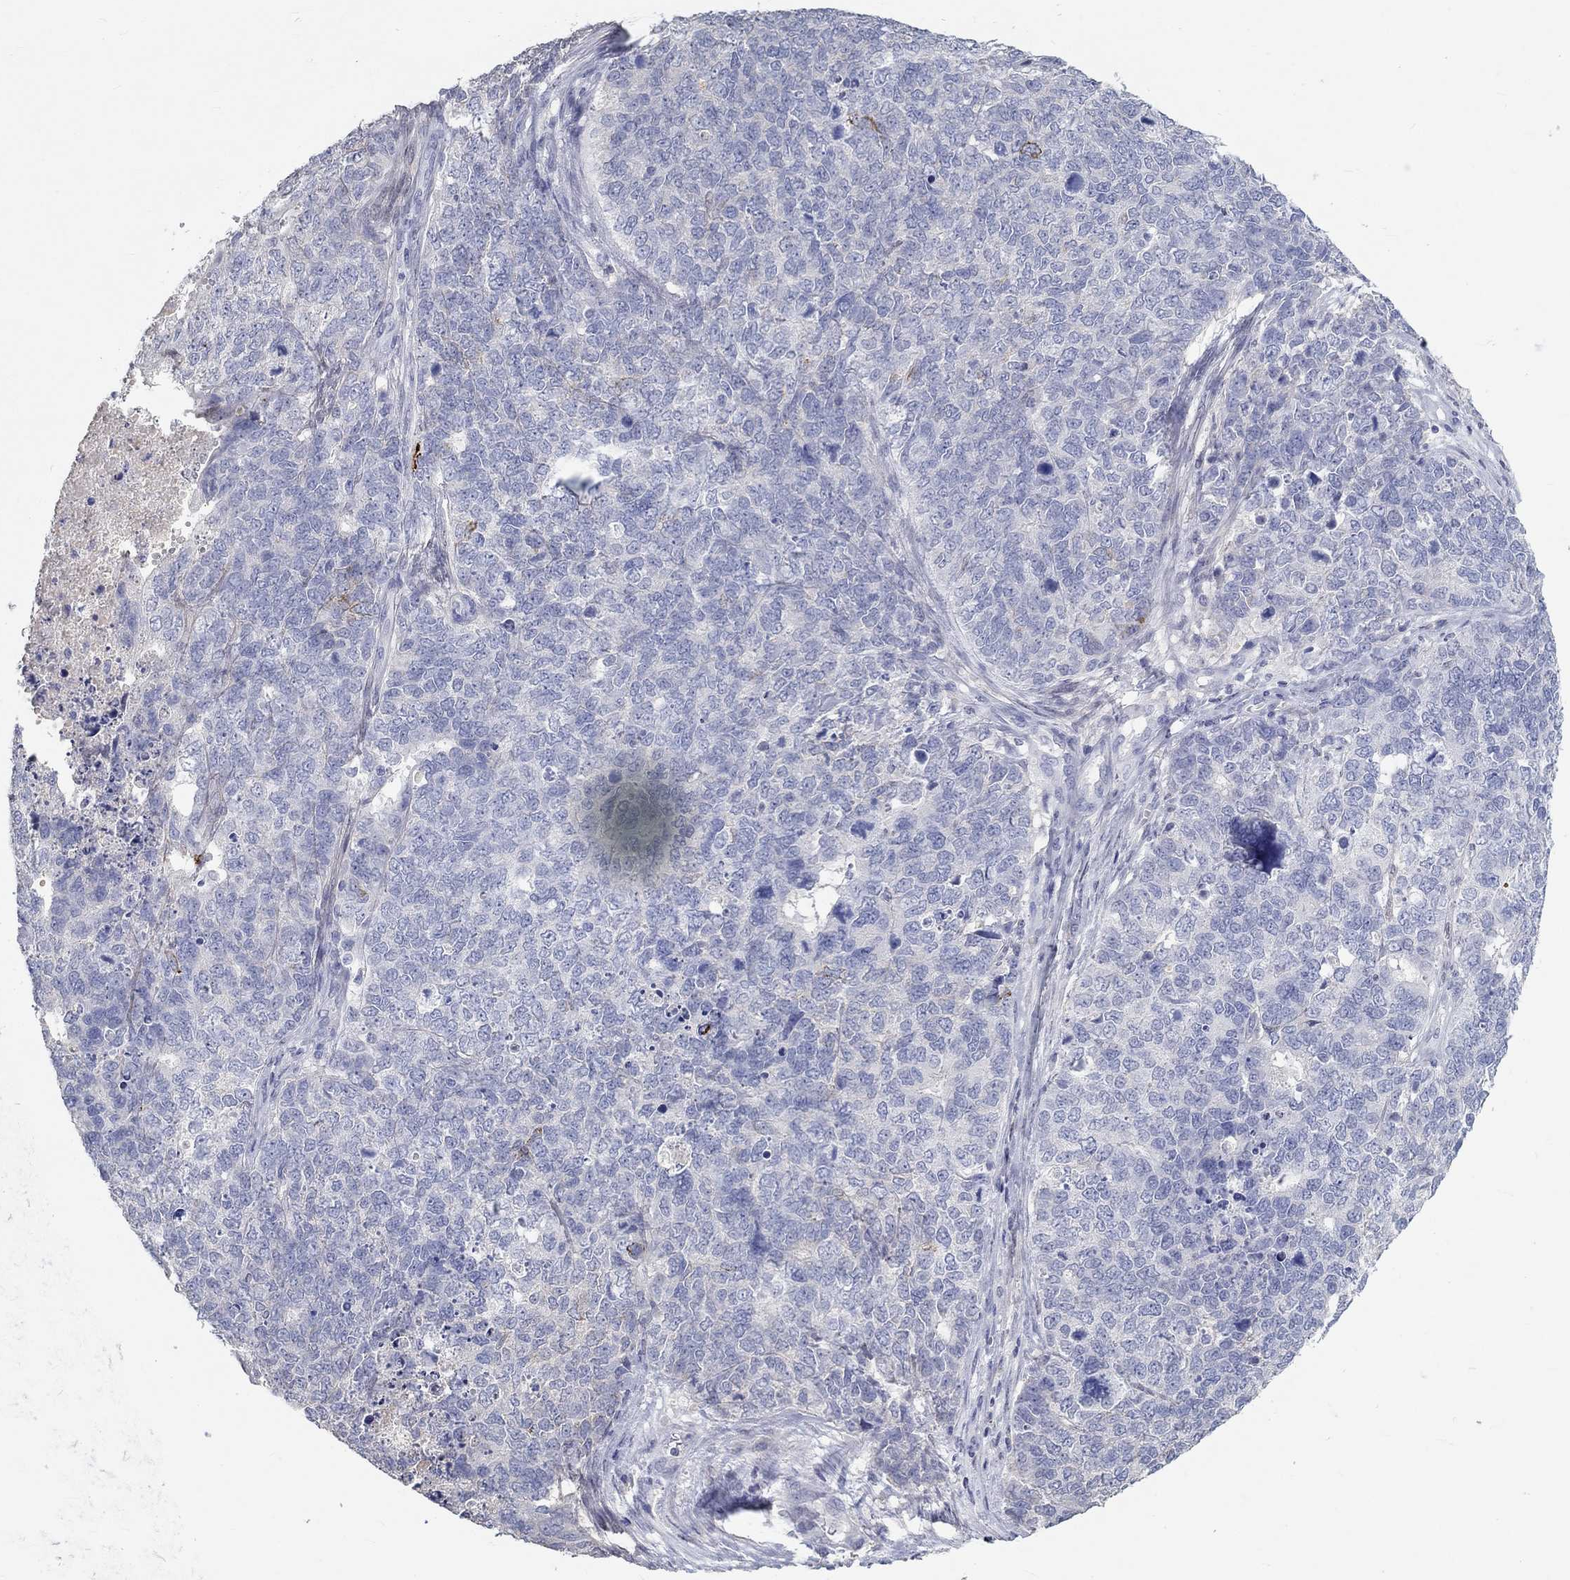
{"staining": {"intensity": "weak", "quantity": "<25%", "location": "nuclear"}, "tissue": "cervical cancer", "cell_type": "Tumor cells", "image_type": "cancer", "snomed": [{"axis": "morphology", "description": "Squamous cell carcinoma, NOS"}, {"axis": "topography", "description": "Cervix"}], "caption": "Cervical cancer (squamous cell carcinoma) was stained to show a protein in brown. There is no significant positivity in tumor cells. The staining is performed using DAB (3,3'-diaminobenzidine) brown chromogen with nuclei counter-stained in using hematoxylin.", "gene": "FGF2", "patient": {"sex": "female", "age": 63}}